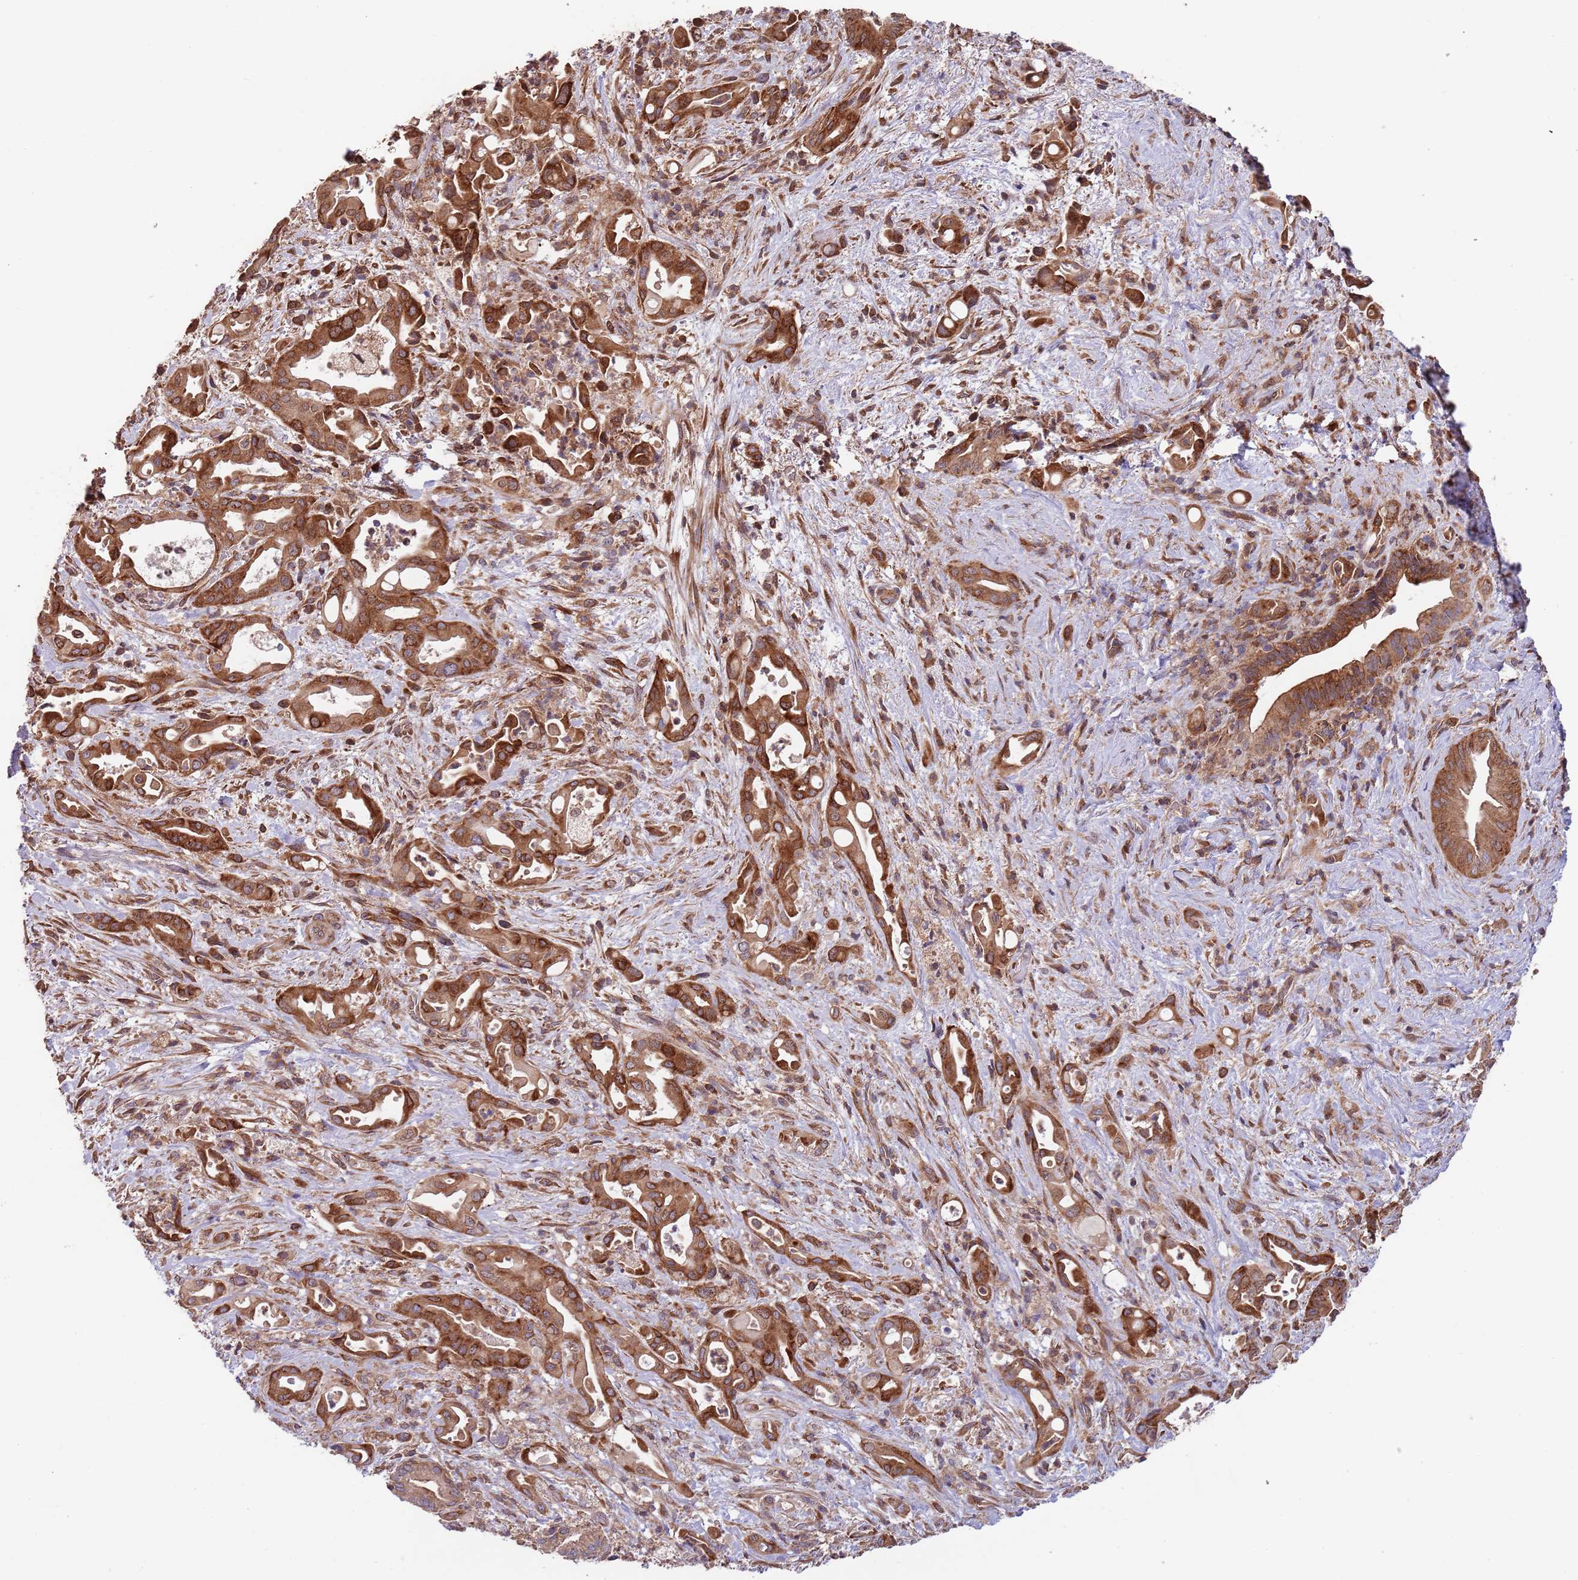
{"staining": {"intensity": "strong", "quantity": ">75%", "location": "cytoplasmic/membranous"}, "tissue": "liver cancer", "cell_type": "Tumor cells", "image_type": "cancer", "snomed": [{"axis": "morphology", "description": "Cholangiocarcinoma"}, {"axis": "topography", "description": "Liver"}], "caption": "The histopathology image exhibits a brown stain indicating the presence of a protein in the cytoplasmic/membranous of tumor cells in liver cancer.", "gene": "RNF19B", "patient": {"sex": "female", "age": 68}}